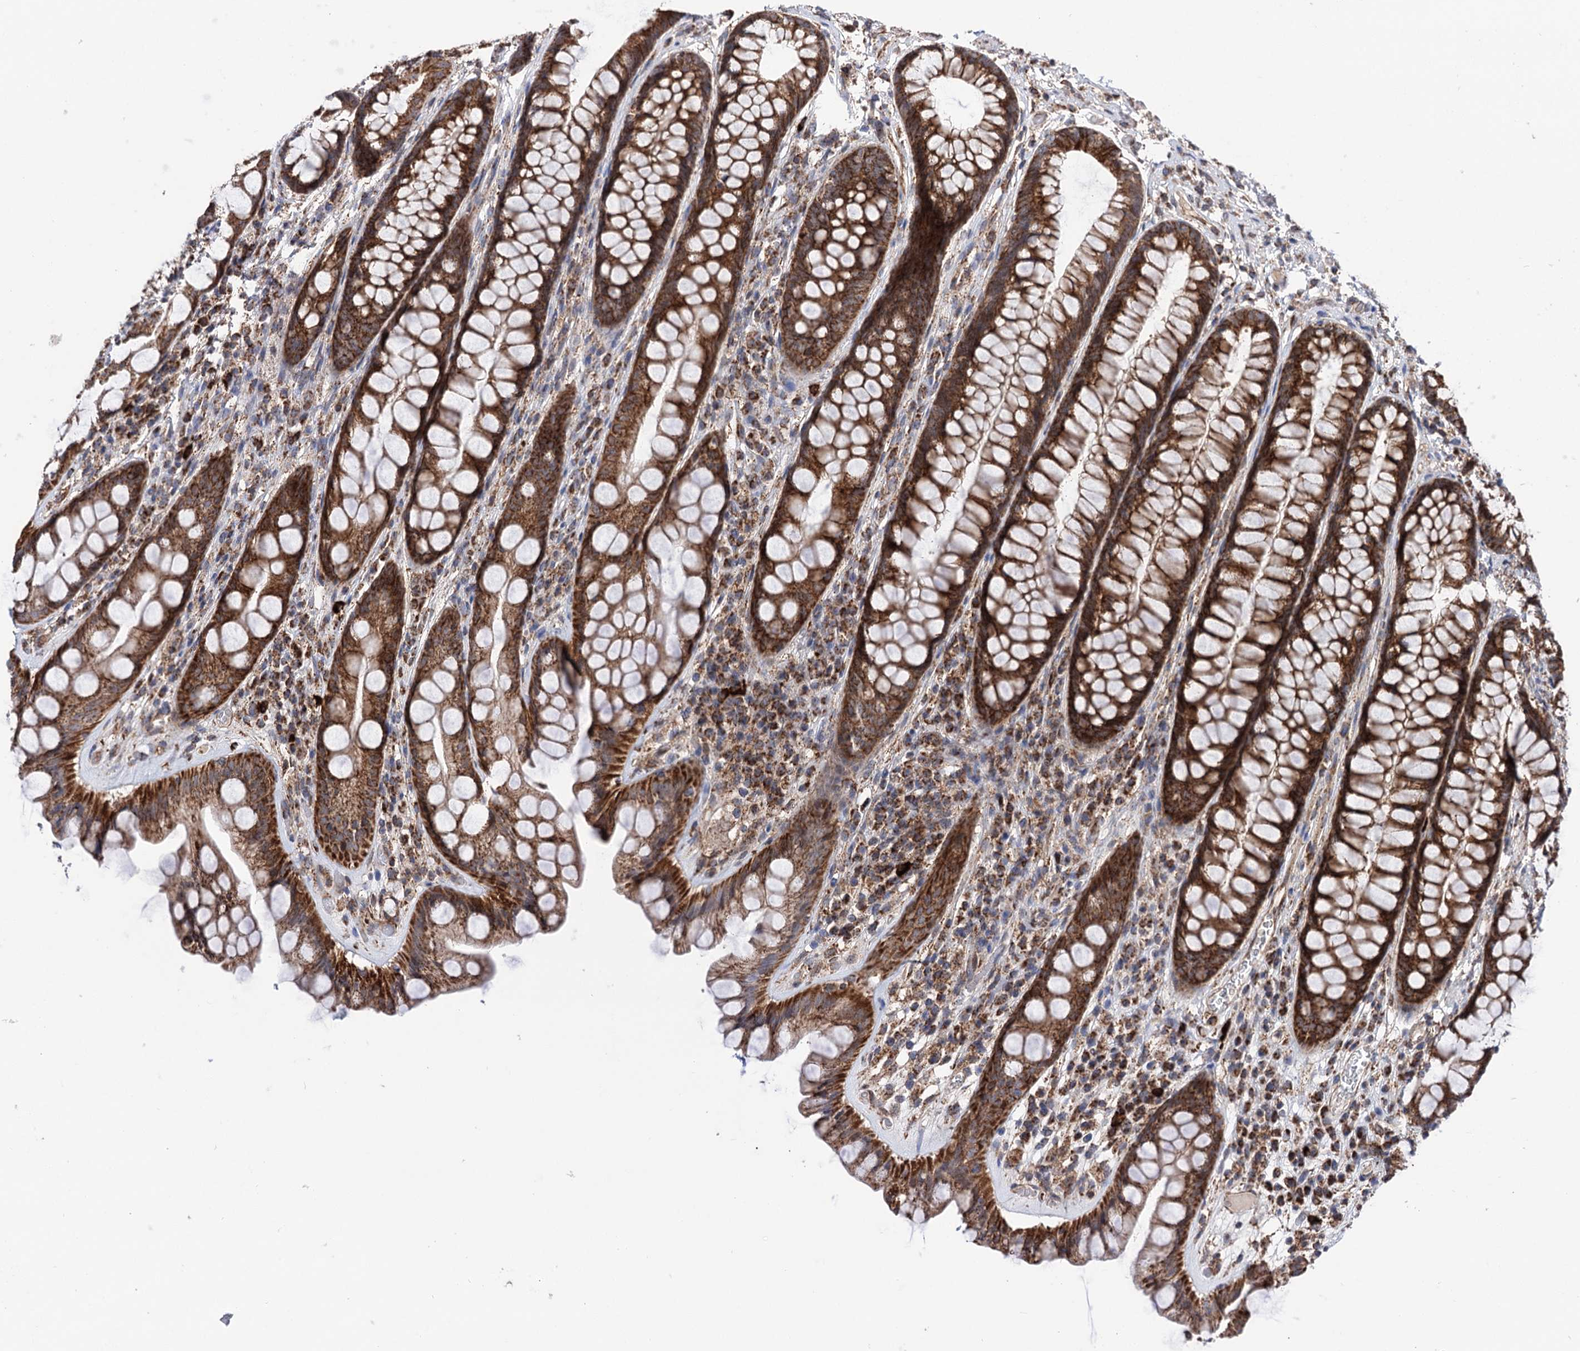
{"staining": {"intensity": "strong", "quantity": ">75%", "location": "cytoplasmic/membranous"}, "tissue": "rectum", "cell_type": "Glandular cells", "image_type": "normal", "snomed": [{"axis": "morphology", "description": "Normal tissue, NOS"}, {"axis": "topography", "description": "Rectum"}], "caption": "A high amount of strong cytoplasmic/membranous positivity is appreciated in about >75% of glandular cells in benign rectum. (DAB (3,3'-diaminobenzidine) IHC with brightfield microscopy, high magnification).", "gene": "SUCLA2", "patient": {"sex": "male", "age": 74}}